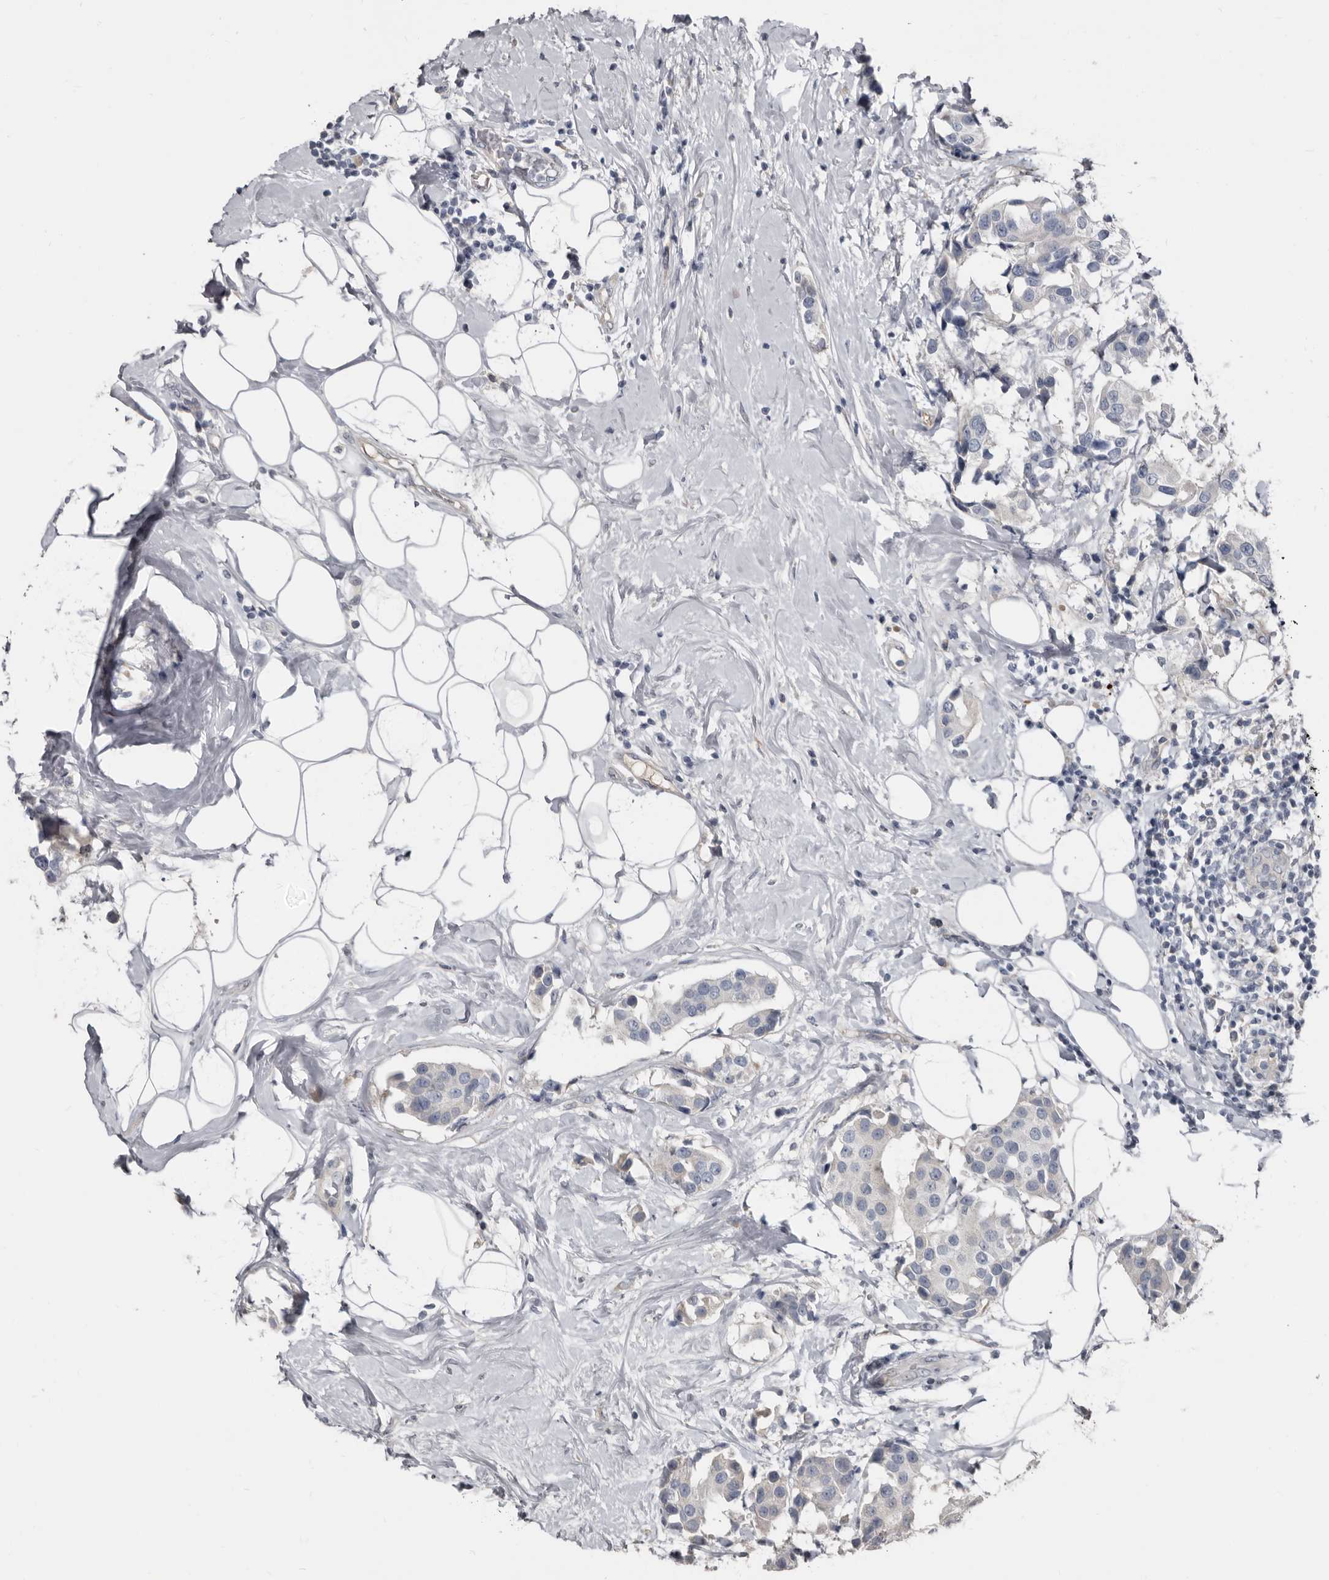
{"staining": {"intensity": "negative", "quantity": "none", "location": "none"}, "tissue": "breast cancer", "cell_type": "Tumor cells", "image_type": "cancer", "snomed": [{"axis": "morphology", "description": "Normal tissue, NOS"}, {"axis": "morphology", "description": "Duct carcinoma"}, {"axis": "topography", "description": "Breast"}], "caption": "The photomicrograph reveals no significant expression in tumor cells of breast cancer.", "gene": "ZNF114", "patient": {"sex": "female", "age": 39}}